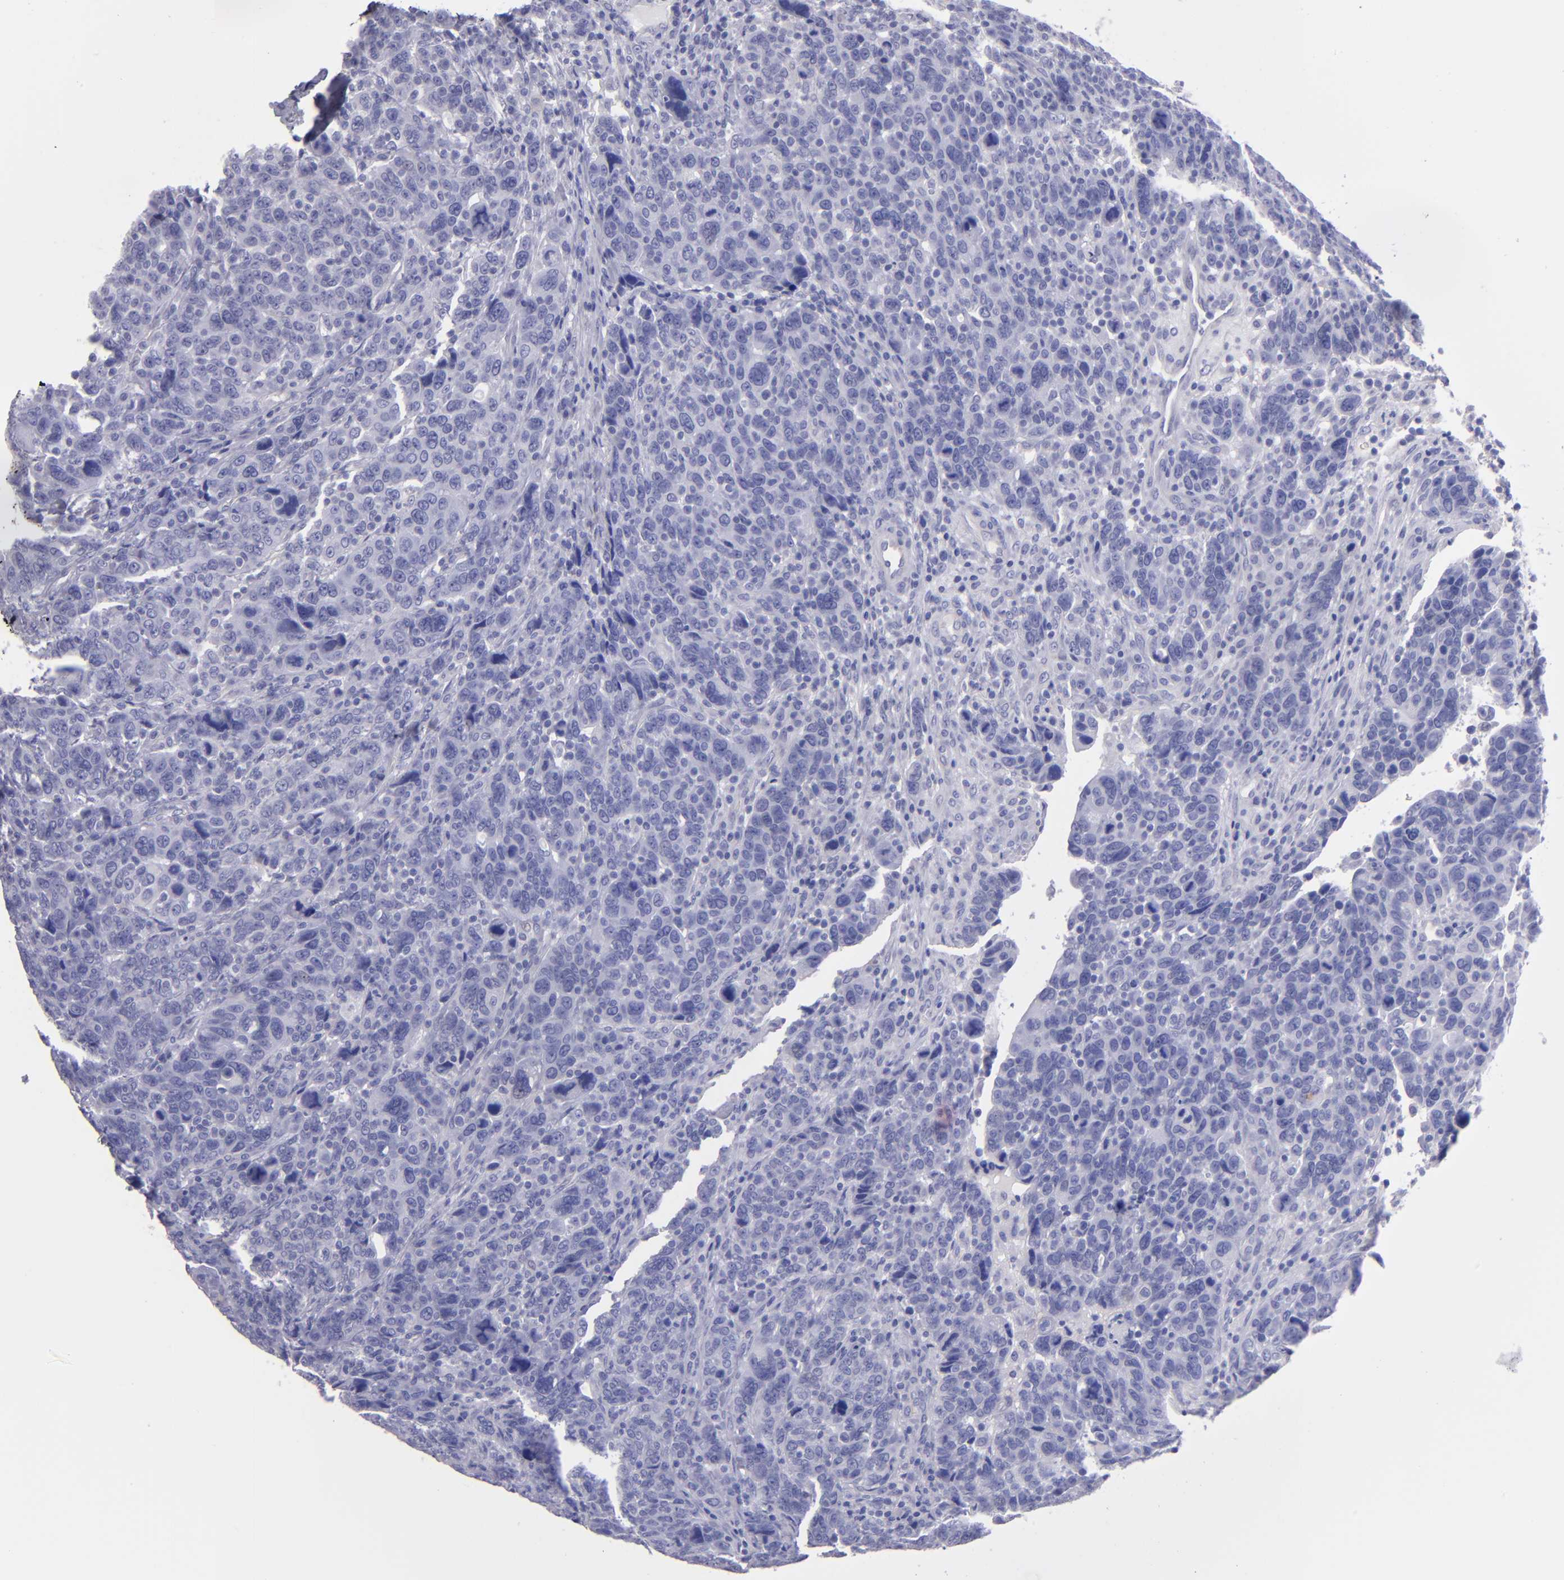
{"staining": {"intensity": "negative", "quantity": "none", "location": "none"}, "tissue": "breast cancer", "cell_type": "Tumor cells", "image_type": "cancer", "snomed": [{"axis": "morphology", "description": "Duct carcinoma"}, {"axis": "topography", "description": "Breast"}], "caption": "Tumor cells are negative for brown protein staining in breast invasive ductal carcinoma.", "gene": "TG", "patient": {"sex": "female", "age": 37}}